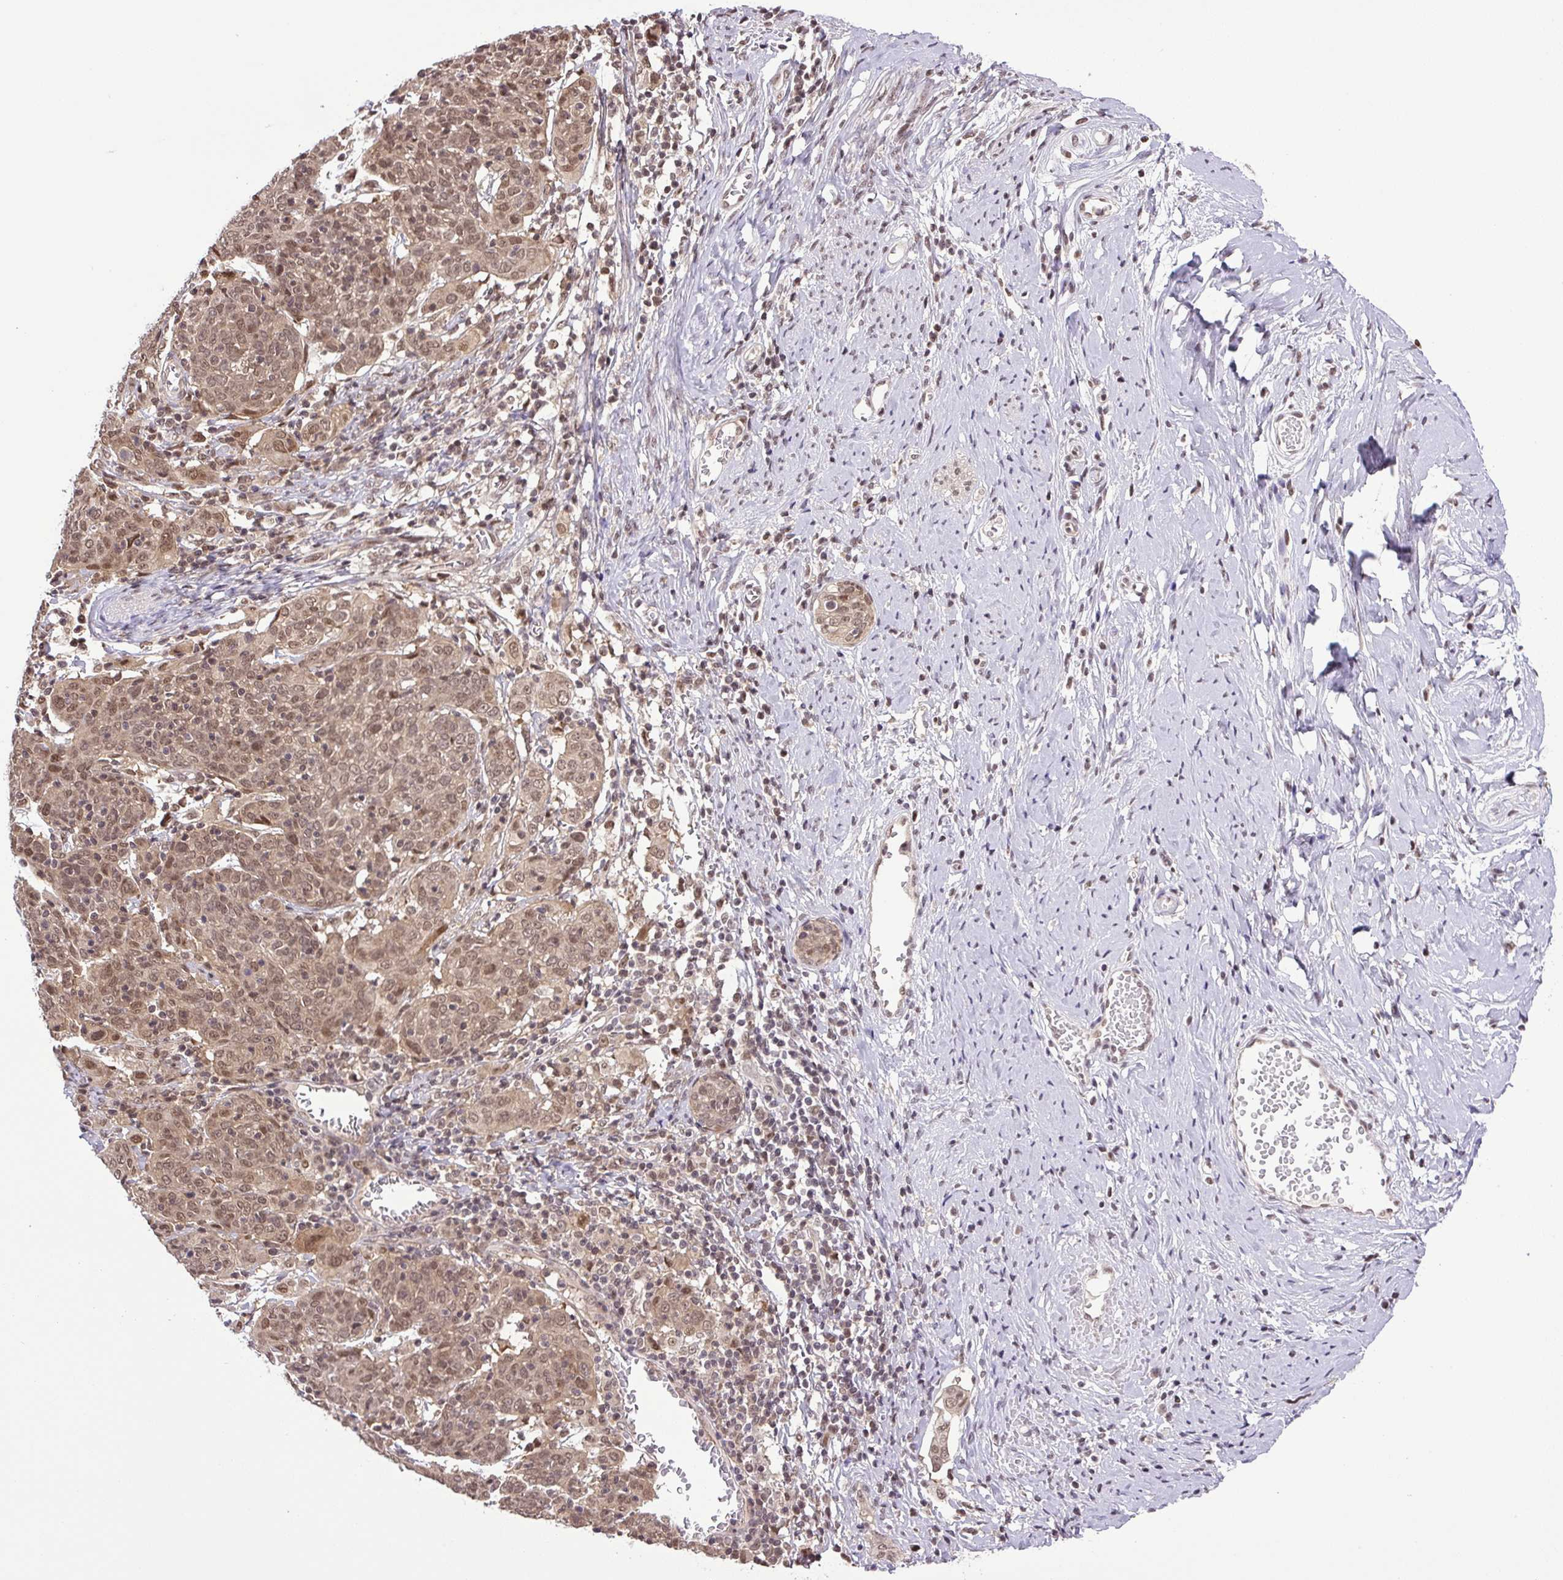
{"staining": {"intensity": "moderate", "quantity": ">75%", "location": "cytoplasmic/membranous,nuclear"}, "tissue": "cervical cancer", "cell_type": "Tumor cells", "image_type": "cancer", "snomed": [{"axis": "morphology", "description": "Squamous cell carcinoma, NOS"}, {"axis": "topography", "description": "Cervix"}], "caption": "Immunohistochemistry (IHC) photomicrograph of human cervical cancer (squamous cell carcinoma) stained for a protein (brown), which reveals medium levels of moderate cytoplasmic/membranous and nuclear positivity in about >75% of tumor cells.", "gene": "SGTA", "patient": {"sex": "female", "age": 67}}